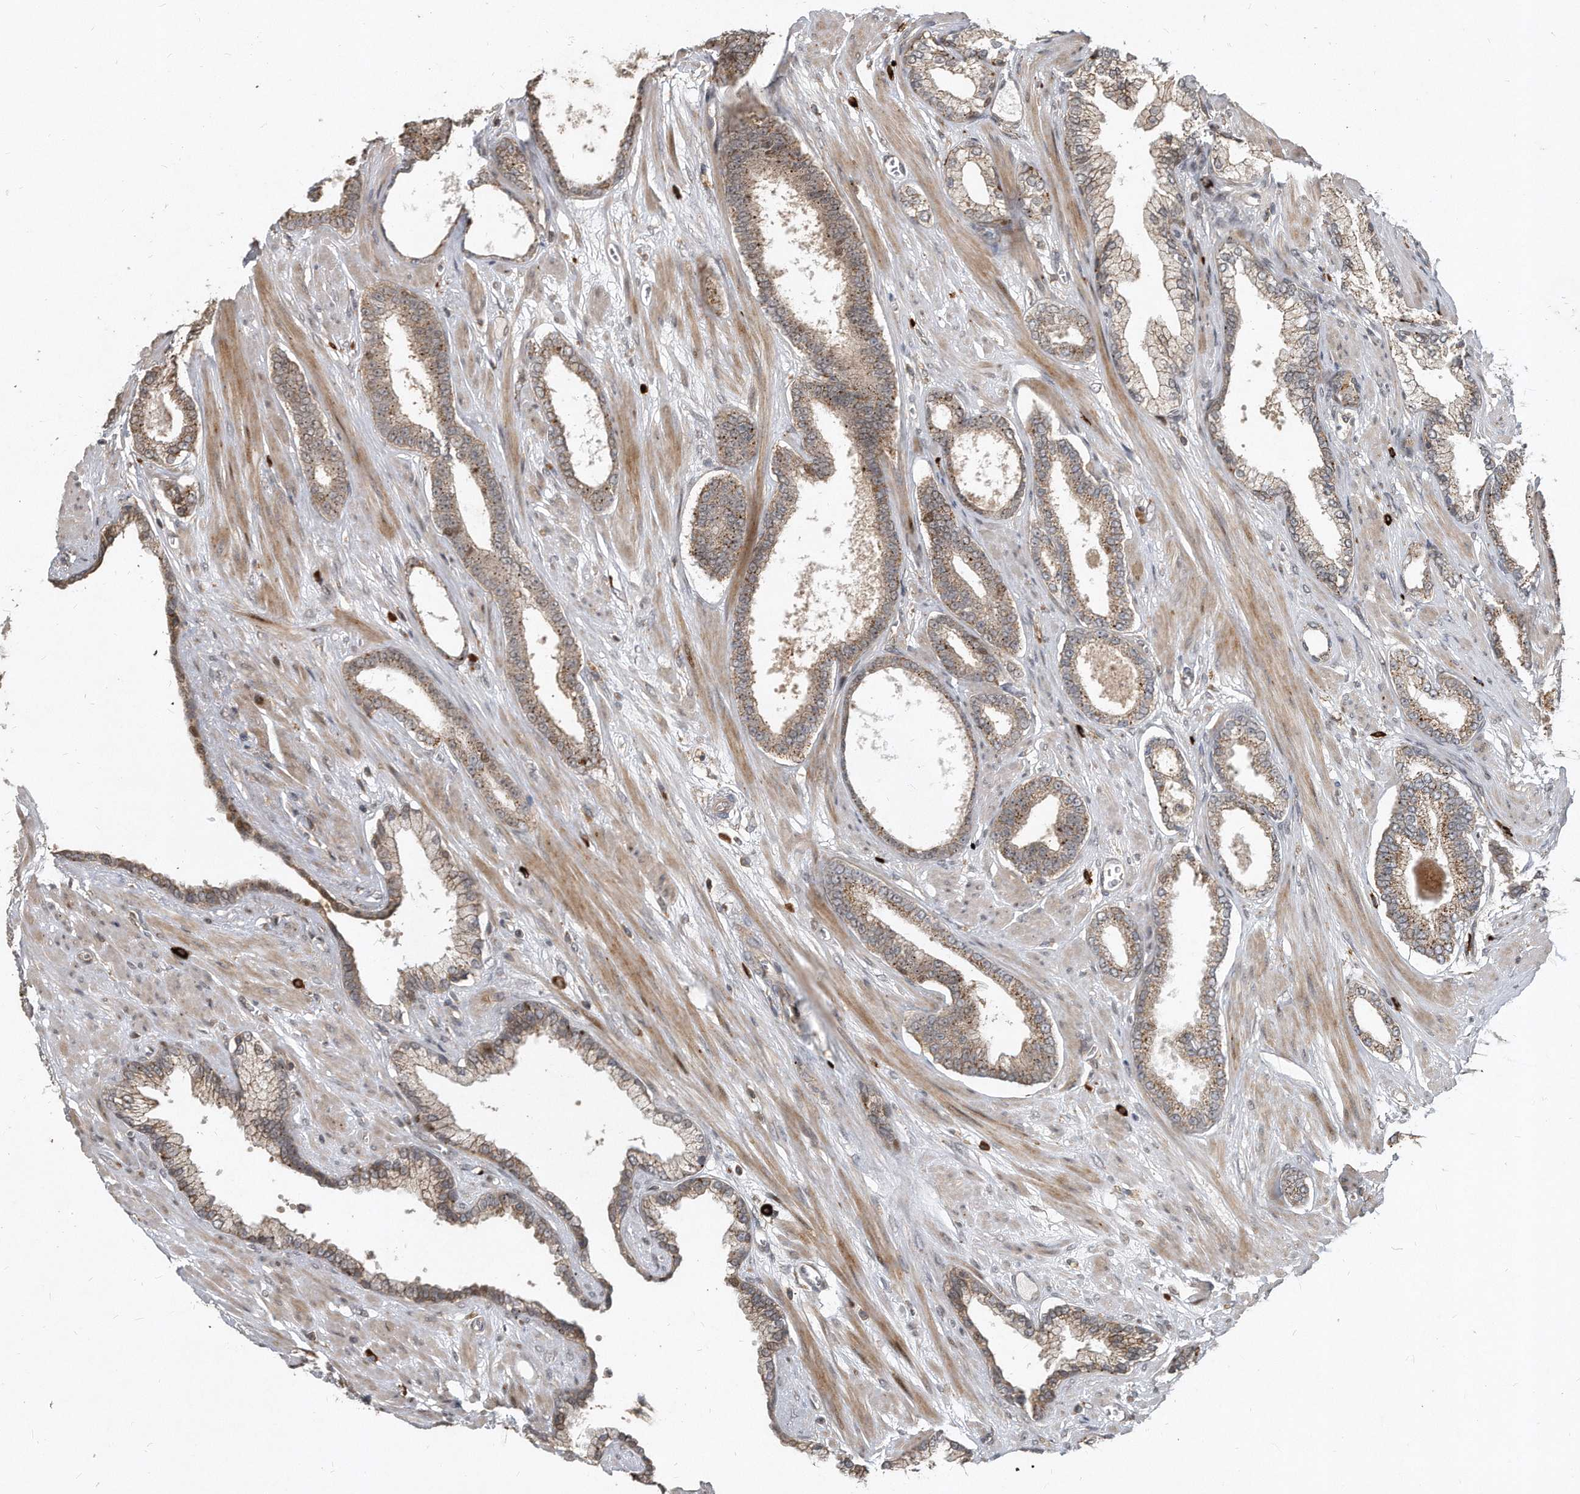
{"staining": {"intensity": "moderate", "quantity": ">75%", "location": "cytoplasmic/membranous"}, "tissue": "prostate cancer", "cell_type": "Tumor cells", "image_type": "cancer", "snomed": [{"axis": "morphology", "description": "Adenocarcinoma, Low grade"}, {"axis": "topography", "description": "Prostate"}], "caption": "Prostate cancer stained with a brown dye exhibits moderate cytoplasmic/membranous positive positivity in about >75% of tumor cells.", "gene": "PGBD2", "patient": {"sex": "male", "age": 70}}